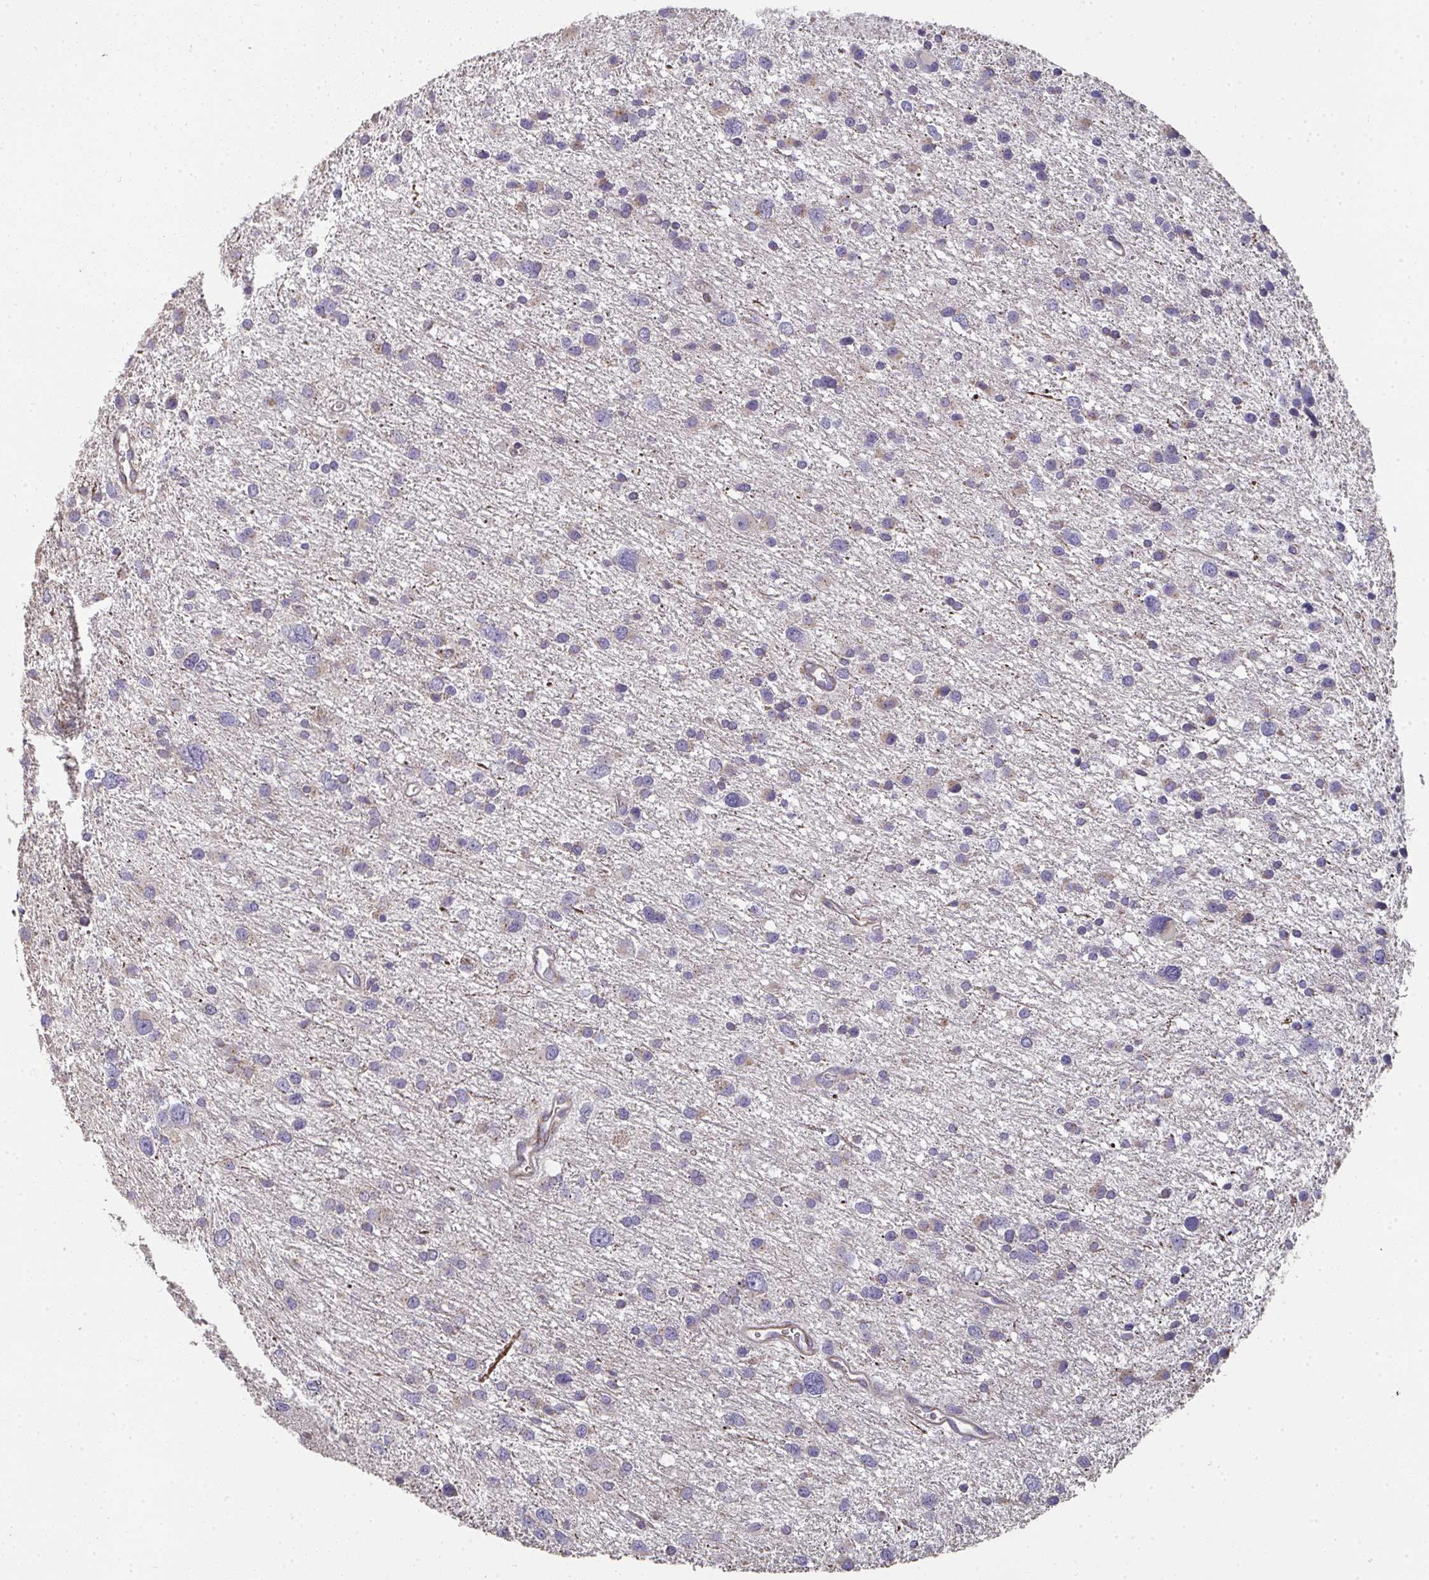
{"staining": {"intensity": "negative", "quantity": "none", "location": "none"}, "tissue": "glioma", "cell_type": "Tumor cells", "image_type": "cancer", "snomed": [{"axis": "morphology", "description": "Glioma, malignant, Low grade"}, {"axis": "topography", "description": "Brain"}], "caption": "This image is of malignant glioma (low-grade) stained with immunohistochemistry (IHC) to label a protein in brown with the nuclei are counter-stained blue. There is no expression in tumor cells.", "gene": "ZFYVE28", "patient": {"sex": "female", "age": 55}}